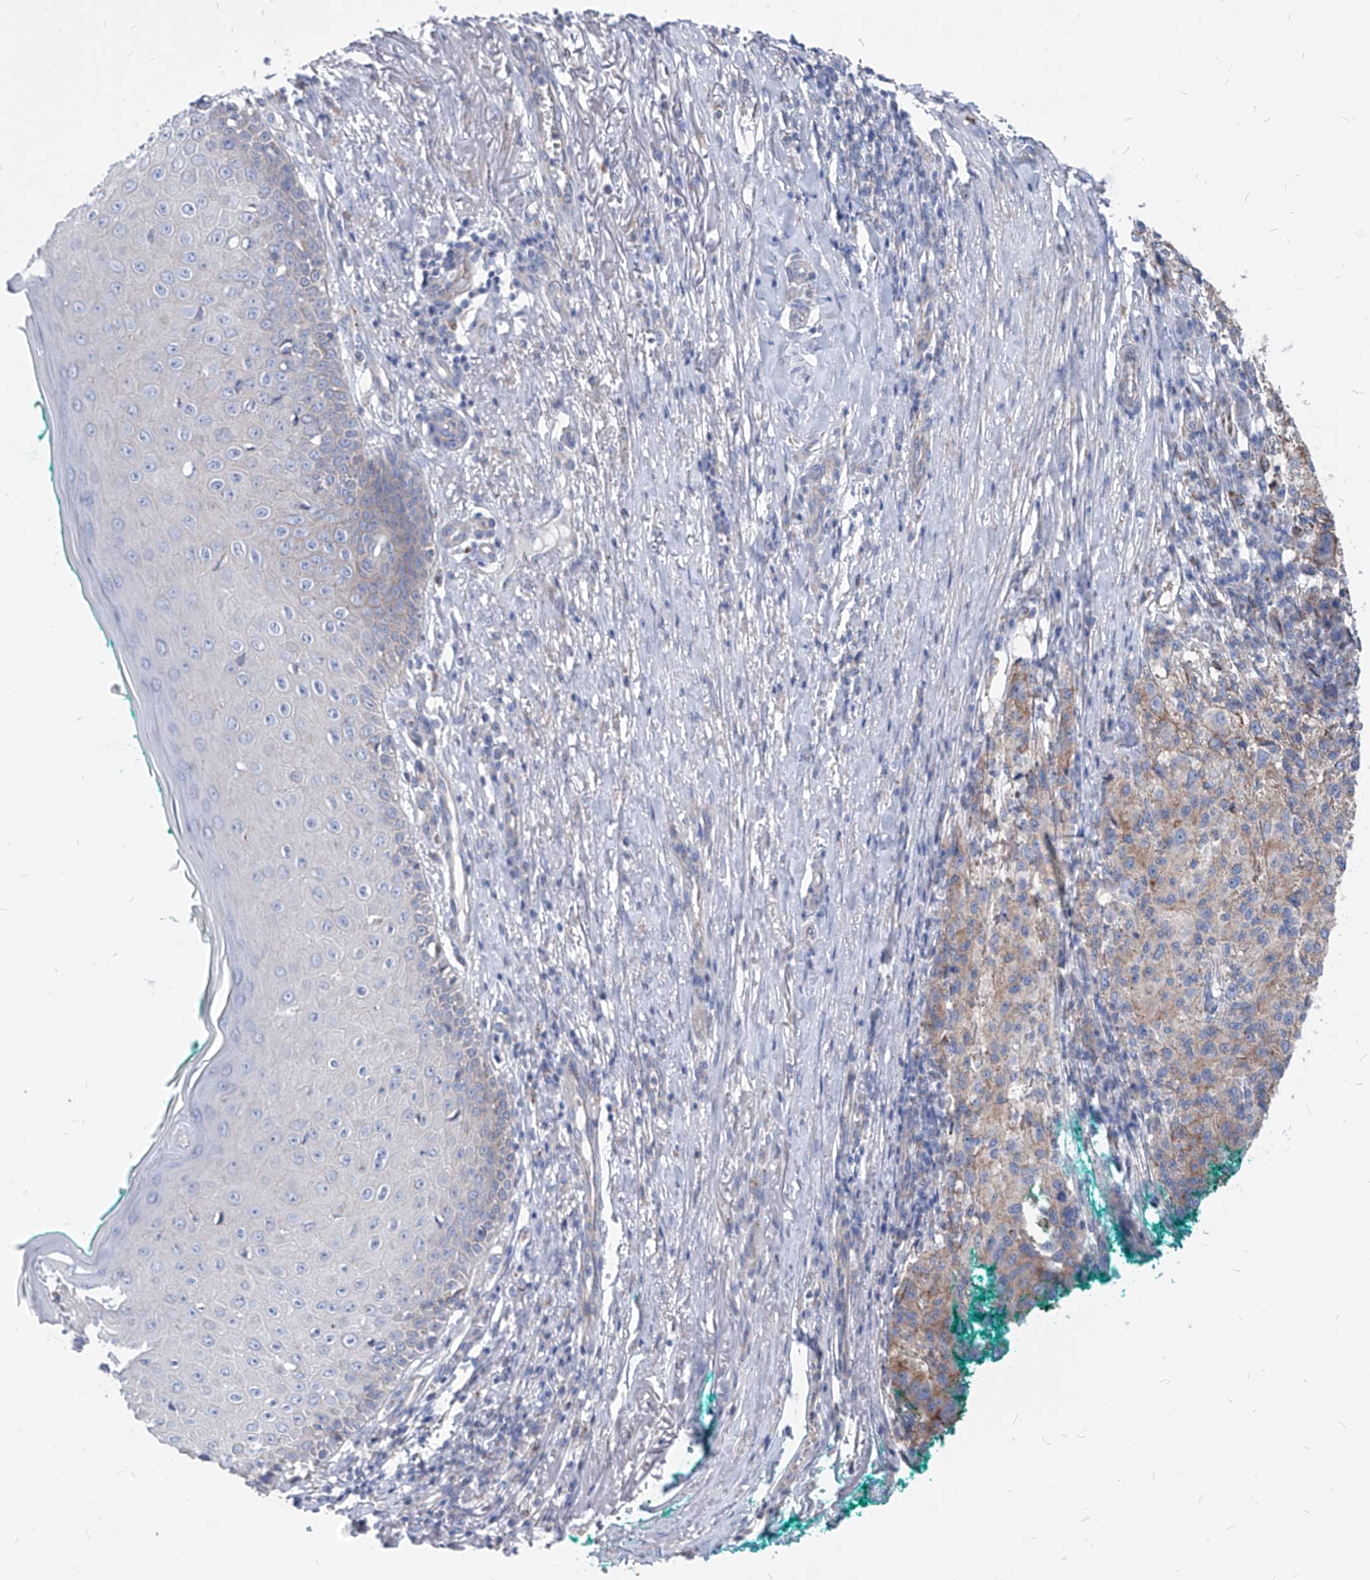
{"staining": {"intensity": "weak", "quantity": "<25%", "location": "cytoplasmic/membranous"}, "tissue": "melanoma", "cell_type": "Tumor cells", "image_type": "cancer", "snomed": [{"axis": "morphology", "description": "Necrosis, NOS"}, {"axis": "morphology", "description": "Malignant melanoma, NOS"}, {"axis": "topography", "description": "Skin"}], "caption": "A histopathology image of human melanoma is negative for staining in tumor cells.", "gene": "AGPS", "patient": {"sex": "female", "age": 87}}